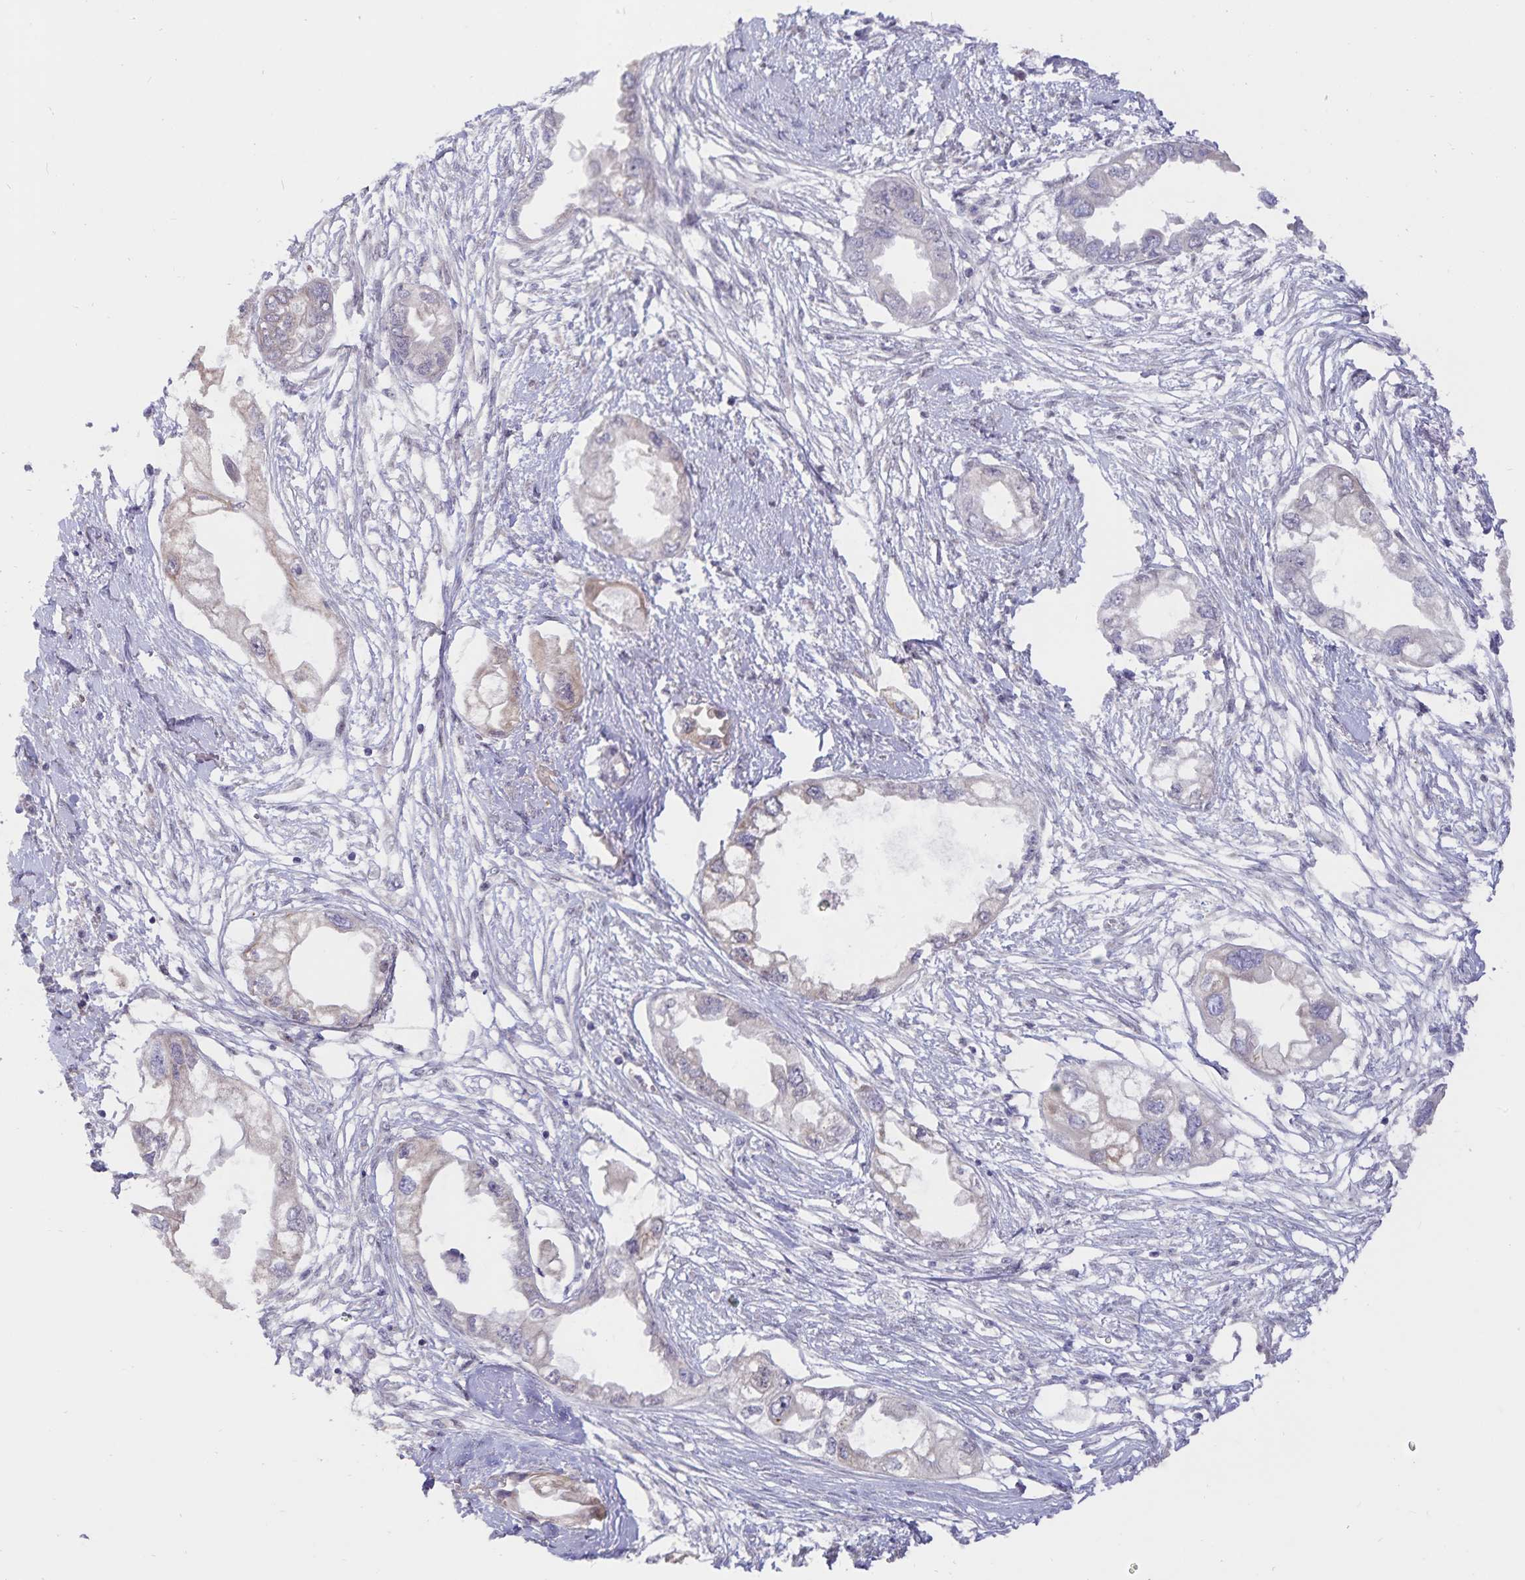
{"staining": {"intensity": "negative", "quantity": "none", "location": "none"}, "tissue": "endometrial cancer", "cell_type": "Tumor cells", "image_type": "cancer", "snomed": [{"axis": "morphology", "description": "Adenocarcinoma, NOS"}, {"axis": "morphology", "description": "Adenocarcinoma, metastatic, NOS"}, {"axis": "topography", "description": "Adipose tissue"}, {"axis": "topography", "description": "Endometrium"}], "caption": "DAB immunohistochemical staining of endometrial cancer shows no significant positivity in tumor cells. (DAB IHC visualized using brightfield microscopy, high magnification).", "gene": "ATP2A2", "patient": {"sex": "female", "age": 67}}